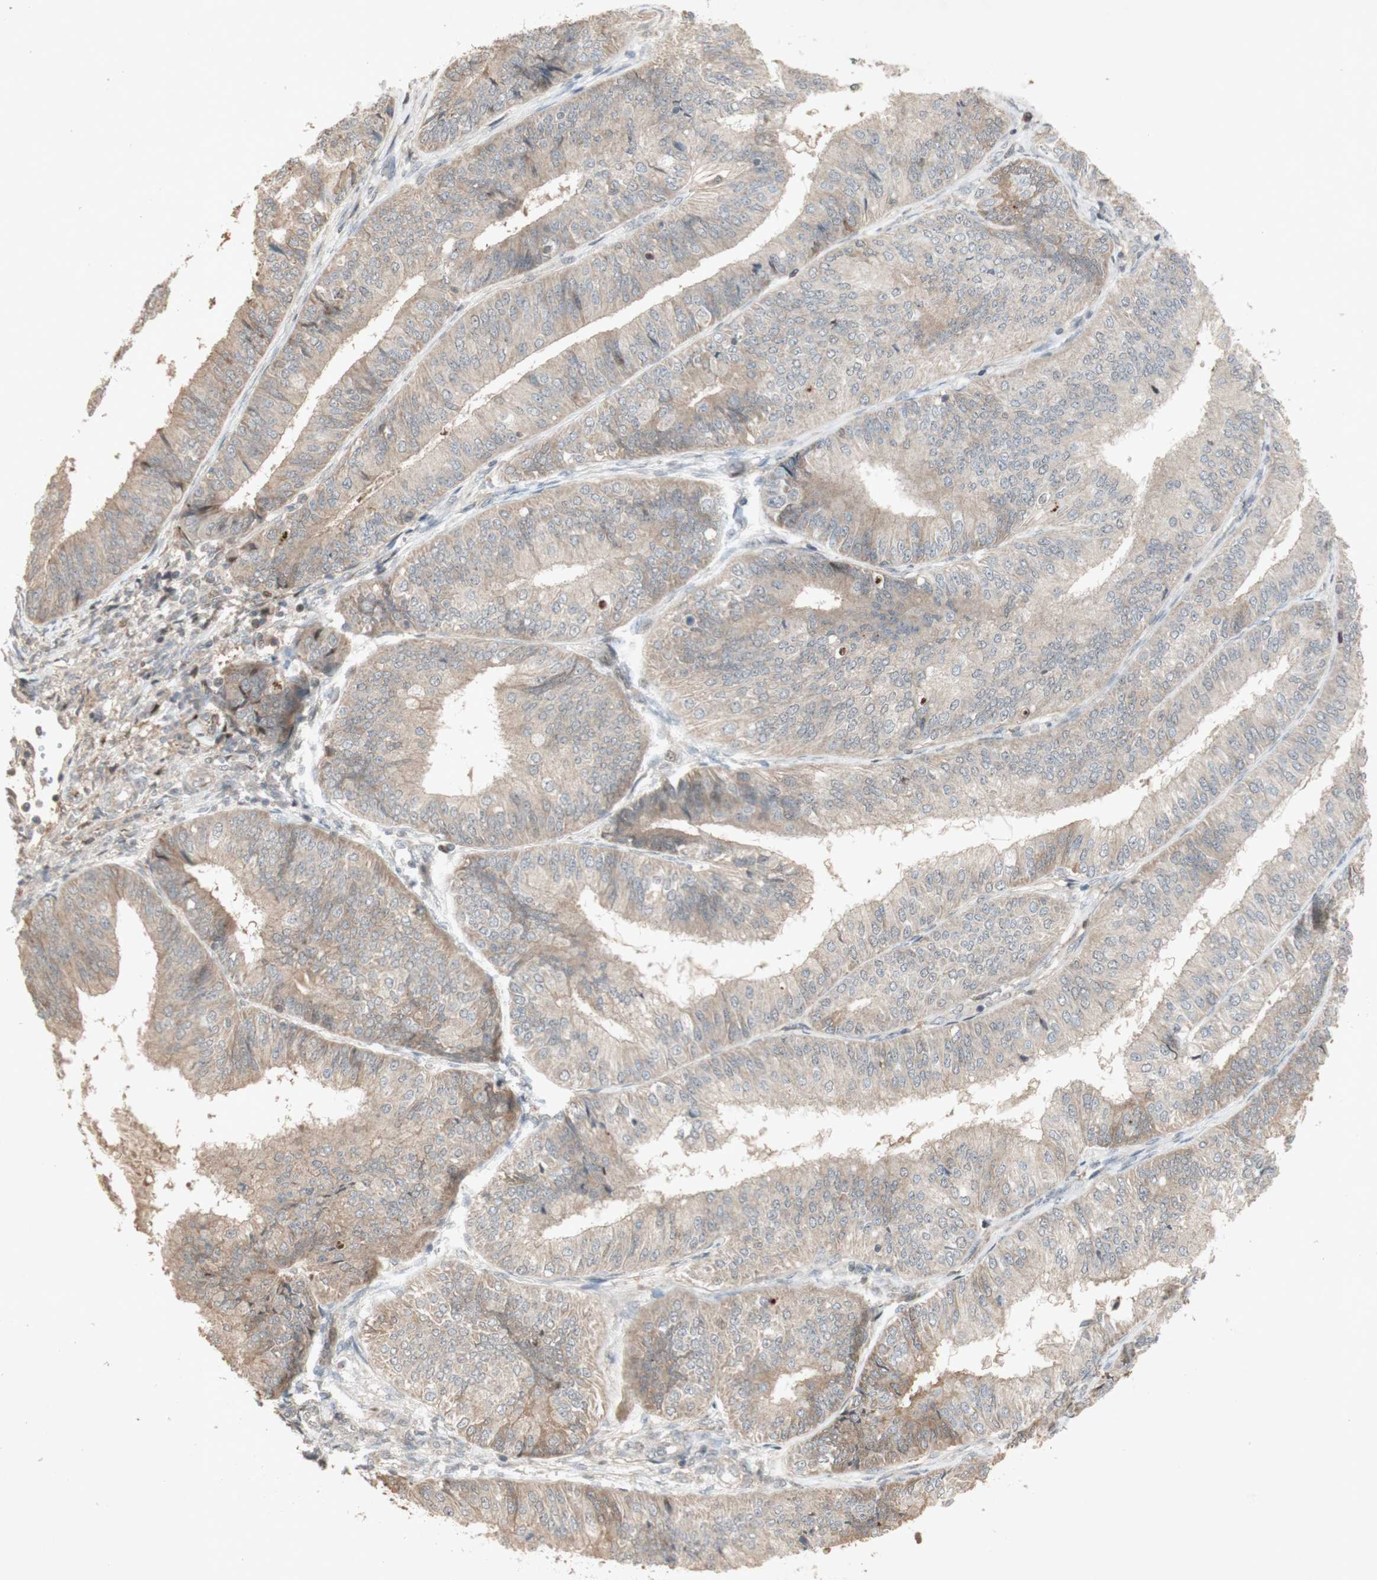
{"staining": {"intensity": "weak", "quantity": "<25%", "location": "cytoplasmic/membranous"}, "tissue": "endometrial cancer", "cell_type": "Tumor cells", "image_type": "cancer", "snomed": [{"axis": "morphology", "description": "Adenocarcinoma, NOS"}, {"axis": "topography", "description": "Endometrium"}], "caption": "Immunohistochemistry (IHC) of endometrial cancer shows no expression in tumor cells.", "gene": "NRG4", "patient": {"sex": "female", "age": 58}}